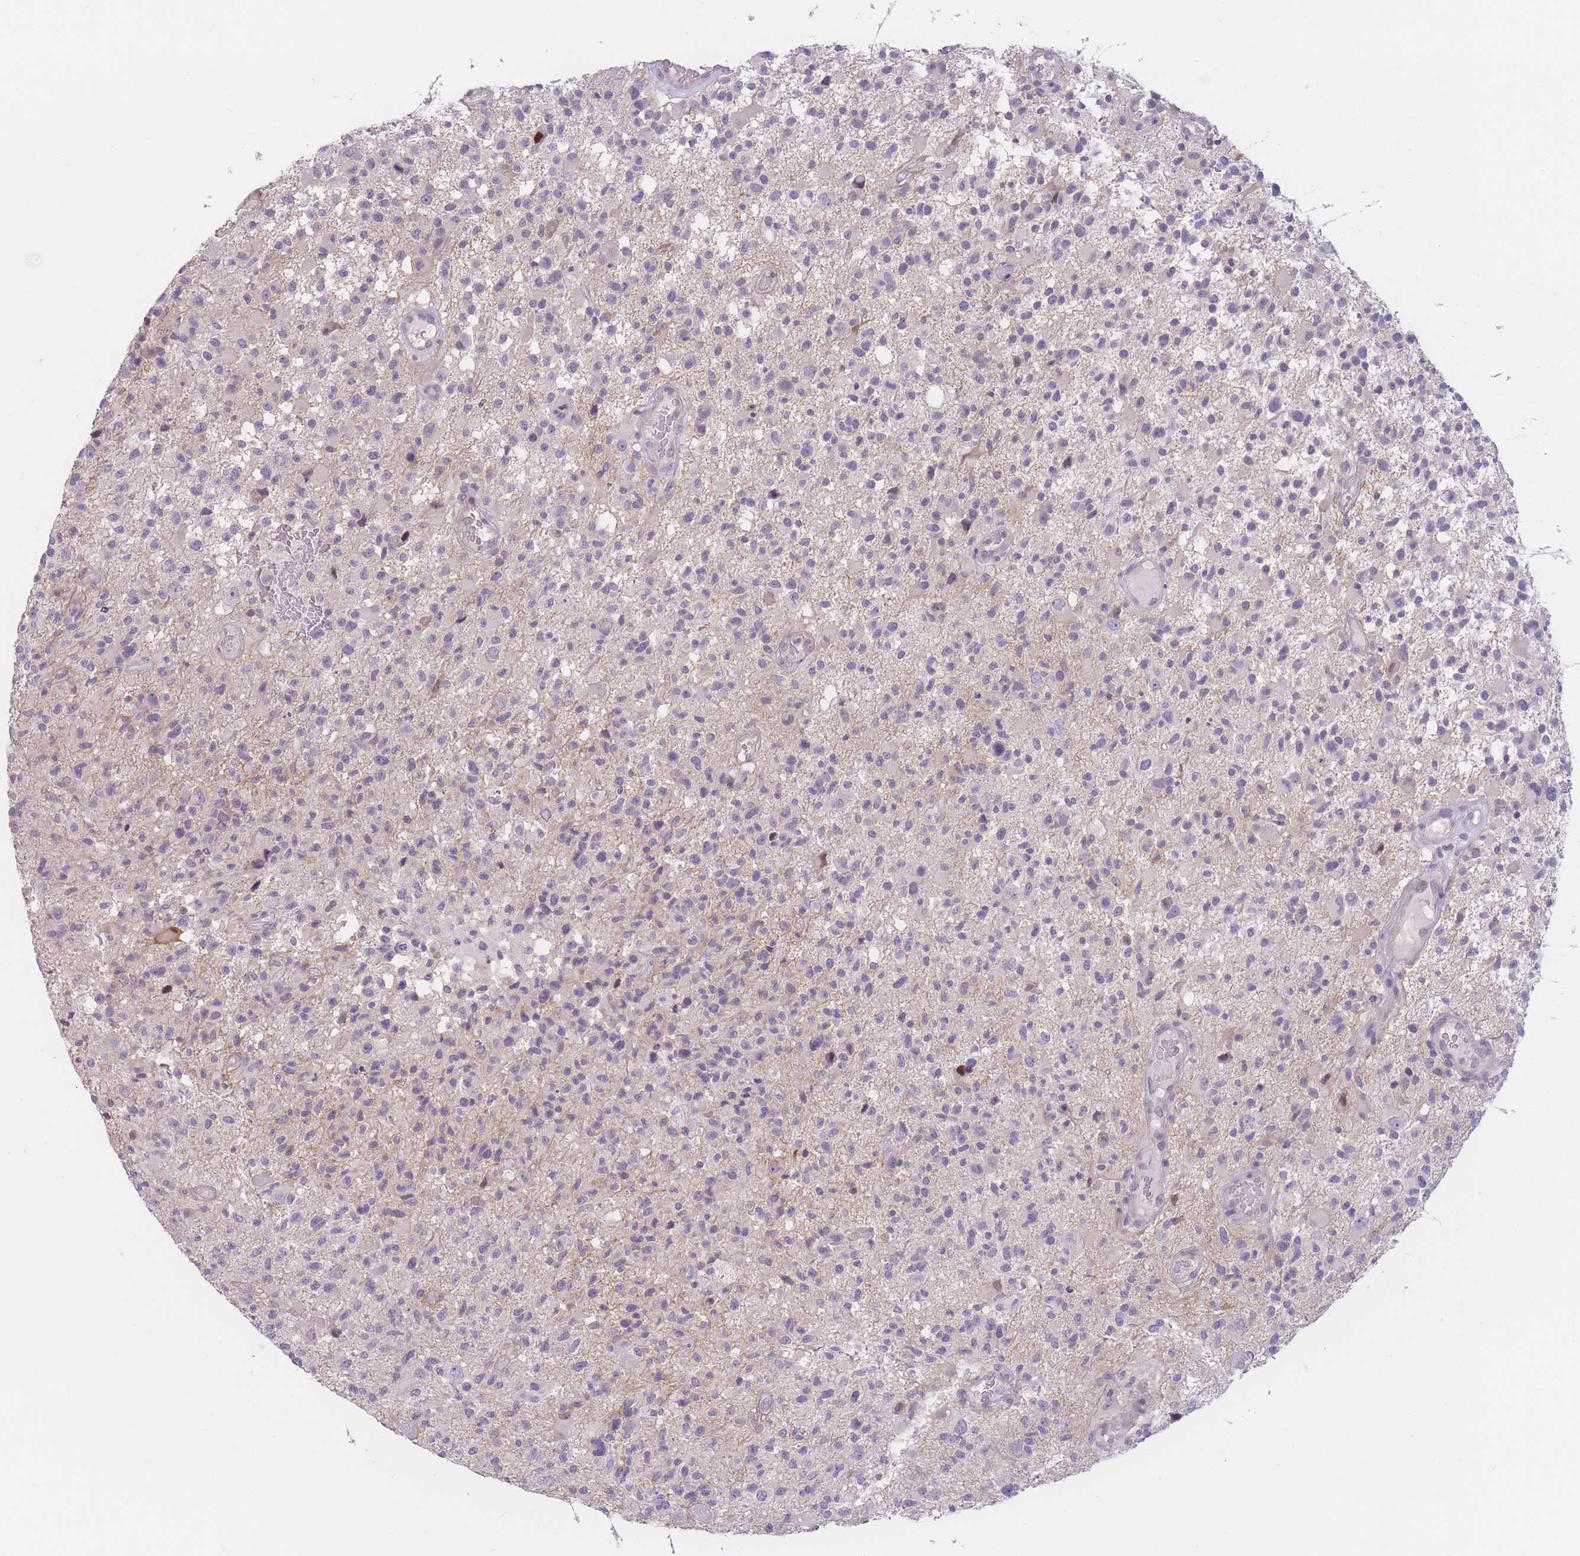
{"staining": {"intensity": "negative", "quantity": "none", "location": "none"}, "tissue": "glioma", "cell_type": "Tumor cells", "image_type": "cancer", "snomed": [{"axis": "morphology", "description": "Glioma, malignant, High grade"}, {"axis": "morphology", "description": "Glioblastoma, NOS"}, {"axis": "topography", "description": "Brain"}], "caption": "This photomicrograph is of glioblastoma stained with immunohistochemistry to label a protein in brown with the nuclei are counter-stained blue. There is no positivity in tumor cells.", "gene": "ZNF439", "patient": {"sex": "male", "age": 60}}